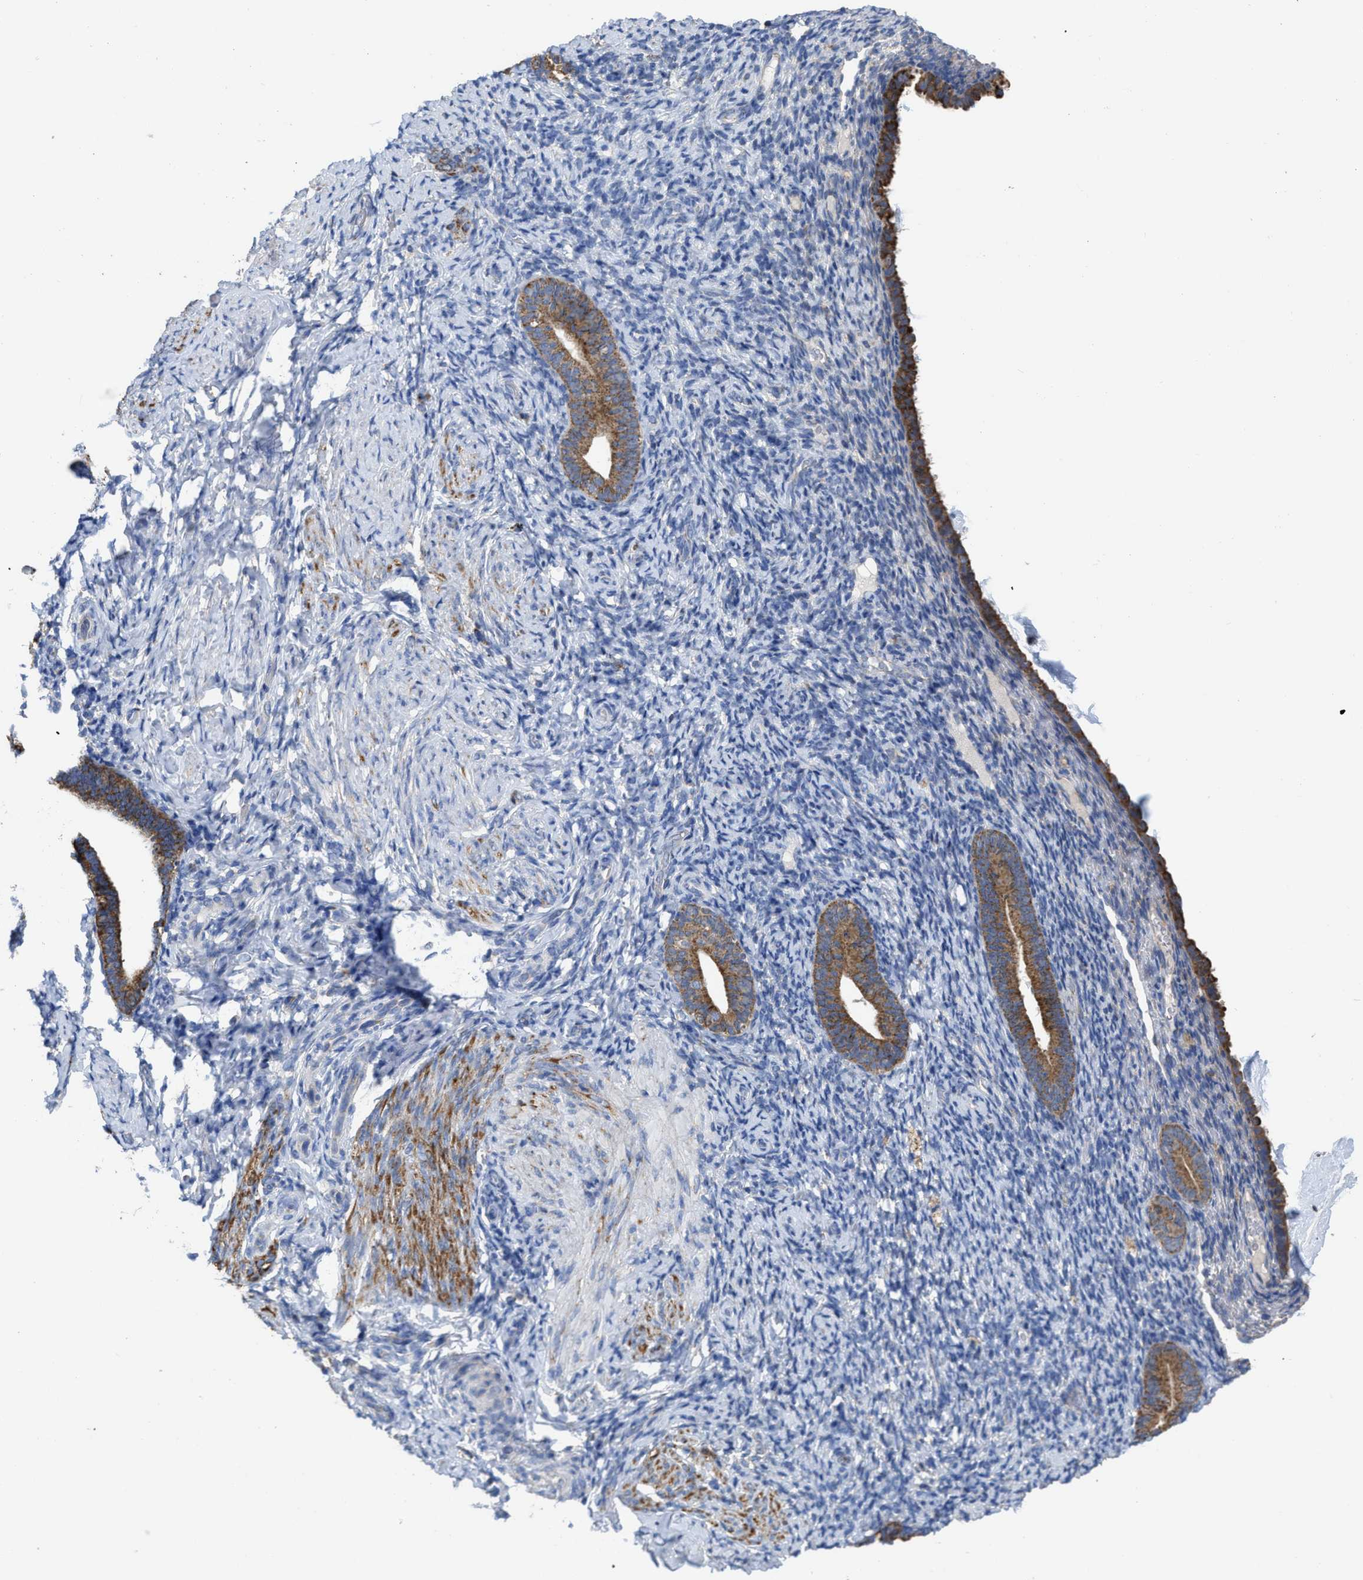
{"staining": {"intensity": "negative", "quantity": "none", "location": "none"}, "tissue": "endometrium", "cell_type": "Cells in endometrial stroma", "image_type": "normal", "snomed": [{"axis": "morphology", "description": "Normal tissue, NOS"}, {"axis": "topography", "description": "Endometrium"}], "caption": "The histopathology image shows no staining of cells in endometrial stroma in benign endometrium. (DAB immunohistochemistry (IHC) with hematoxylin counter stain).", "gene": "AK2", "patient": {"sex": "female", "age": 51}}